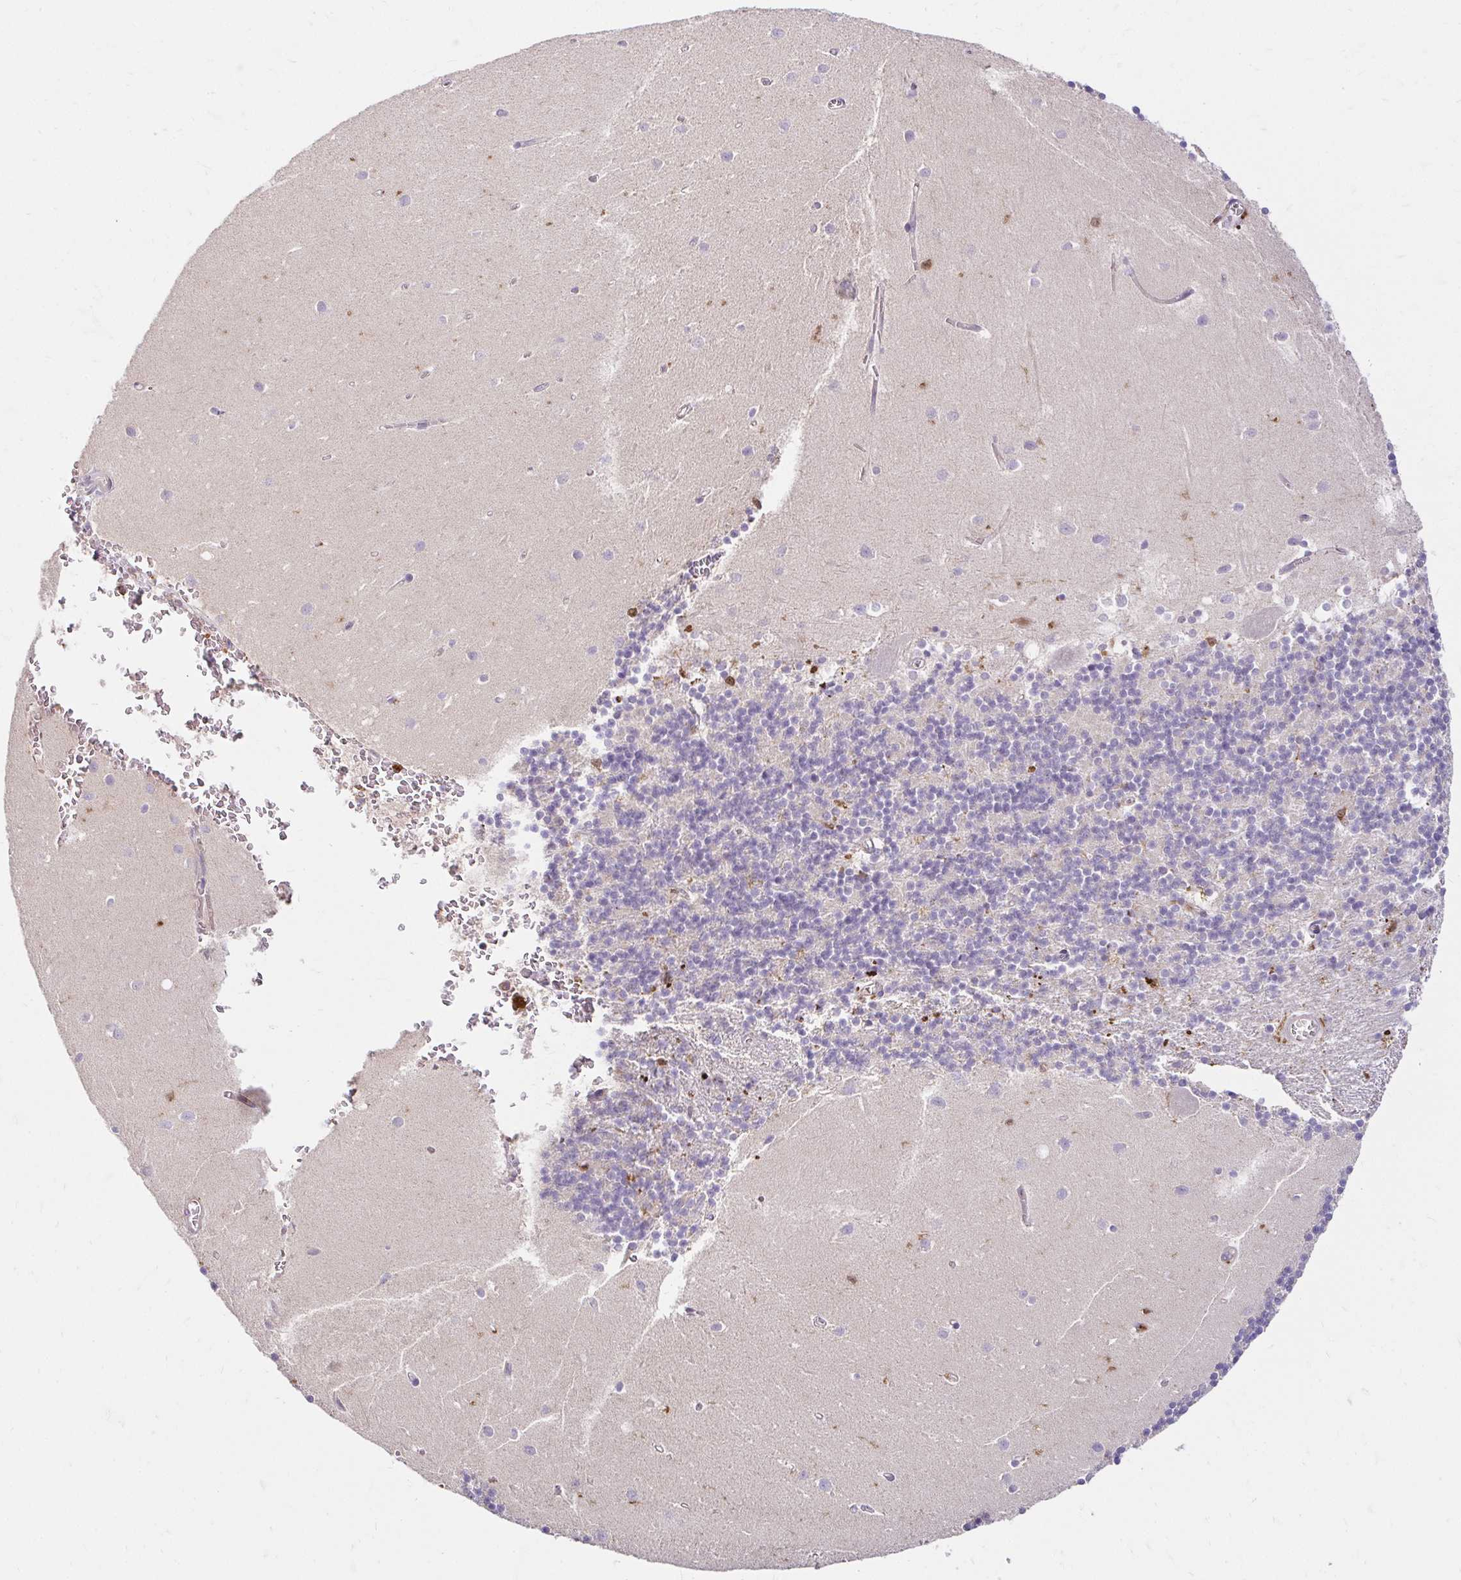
{"staining": {"intensity": "negative", "quantity": "none", "location": "none"}, "tissue": "cerebellum", "cell_type": "Cells in granular layer", "image_type": "normal", "snomed": [{"axis": "morphology", "description": "Normal tissue, NOS"}, {"axis": "topography", "description": "Cerebellum"}], "caption": "Cells in granular layer show no significant staining in normal cerebellum. (DAB (3,3'-diaminobenzidine) immunohistochemistry (IHC) with hematoxylin counter stain).", "gene": "PYCARD", "patient": {"sex": "male", "age": 54}}